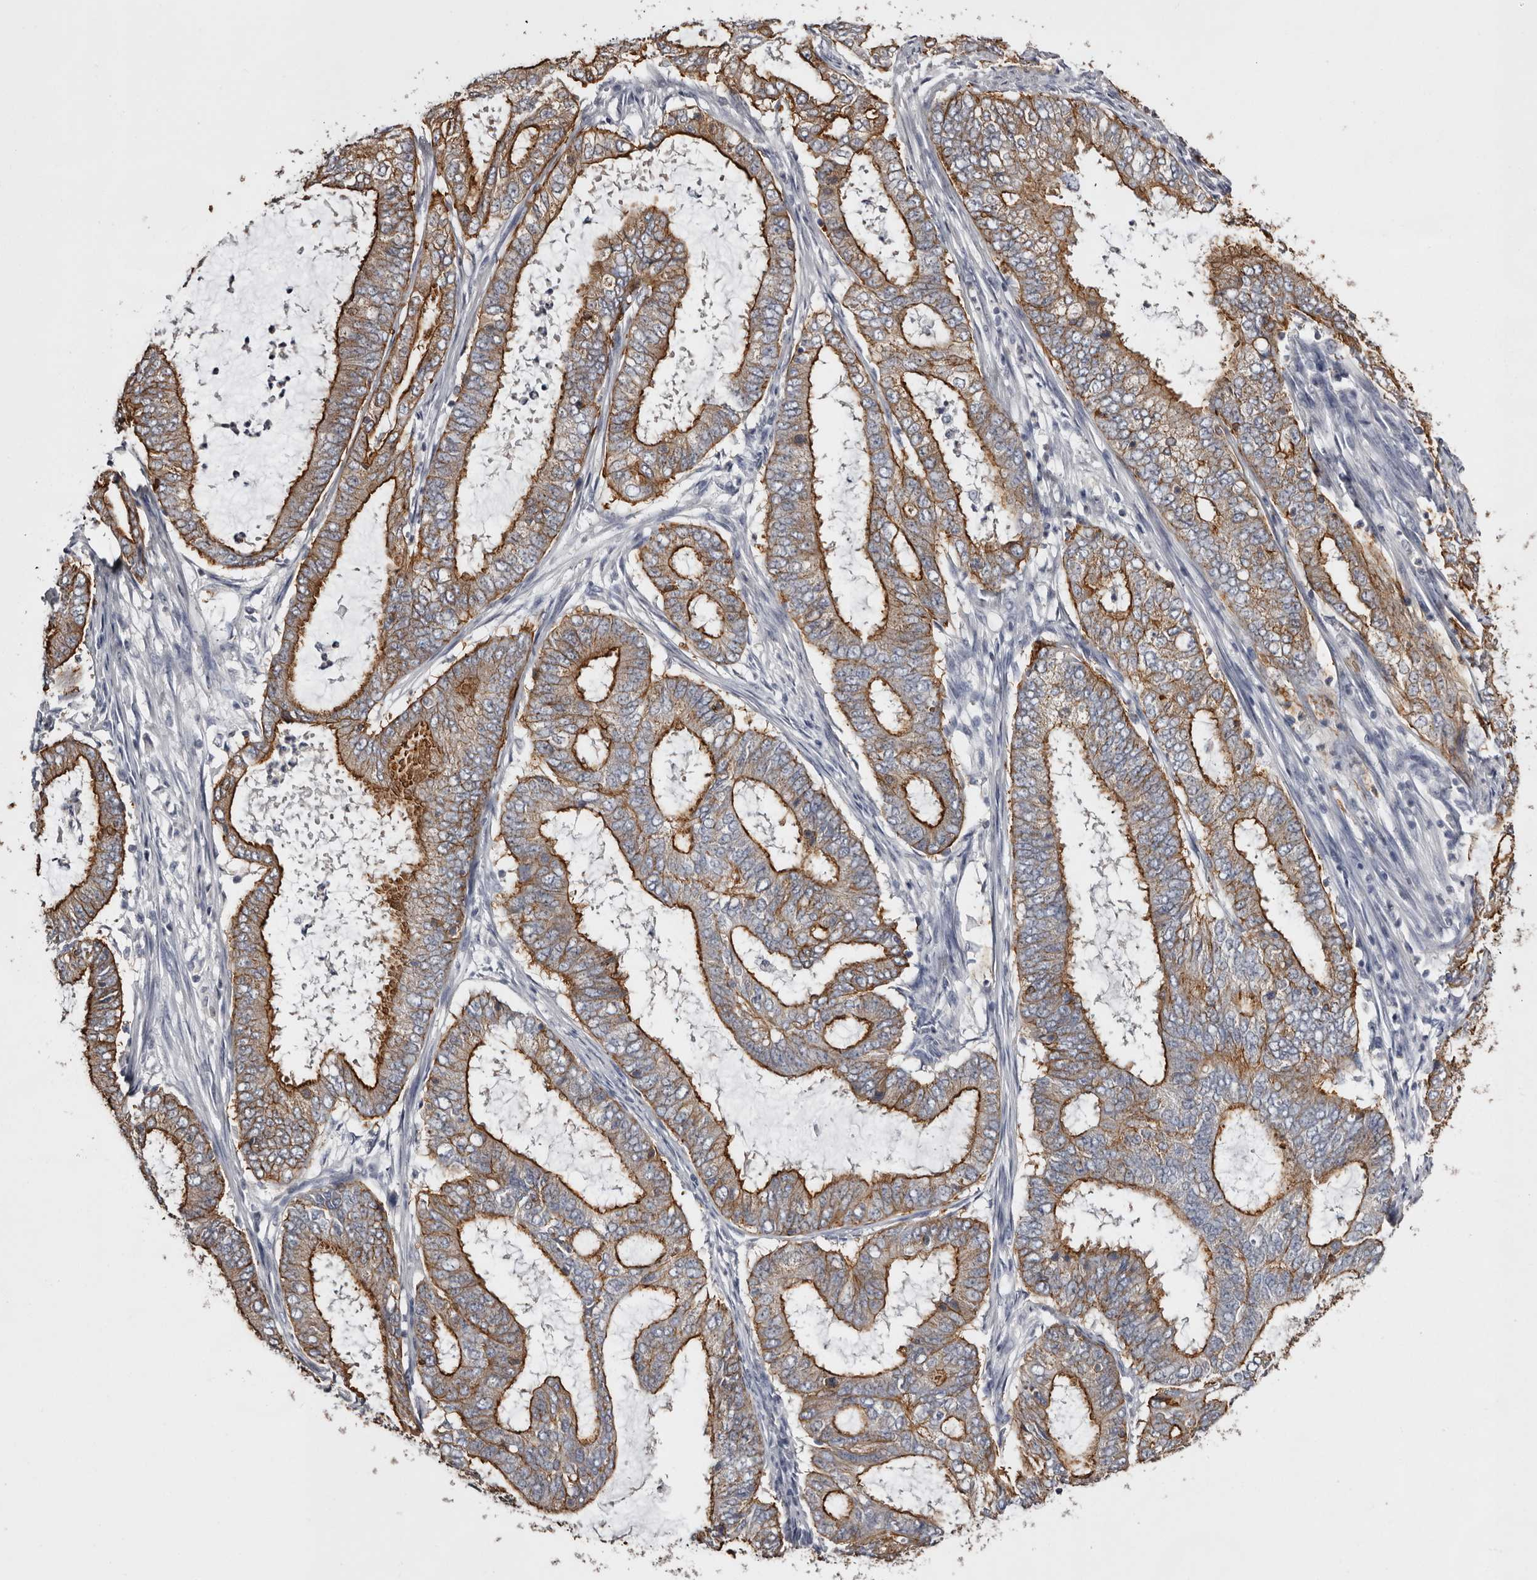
{"staining": {"intensity": "strong", "quantity": ">75%", "location": "cytoplasmic/membranous"}, "tissue": "endometrial cancer", "cell_type": "Tumor cells", "image_type": "cancer", "snomed": [{"axis": "morphology", "description": "Adenocarcinoma, NOS"}, {"axis": "topography", "description": "Endometrium"}], "caption": "IHC micrograph of neoplastic tissue: adenocarcinoma (endometrial) stained using immunohistochemistry (IHC) shows high levels of strong protein expression localized specifically in the cytoplasmic/membranous of tumor cells, appearing as a cytoplasmic/membranous brown color.", "gene": "LAD1", "patient": {"sex": "female", "age": 51}}